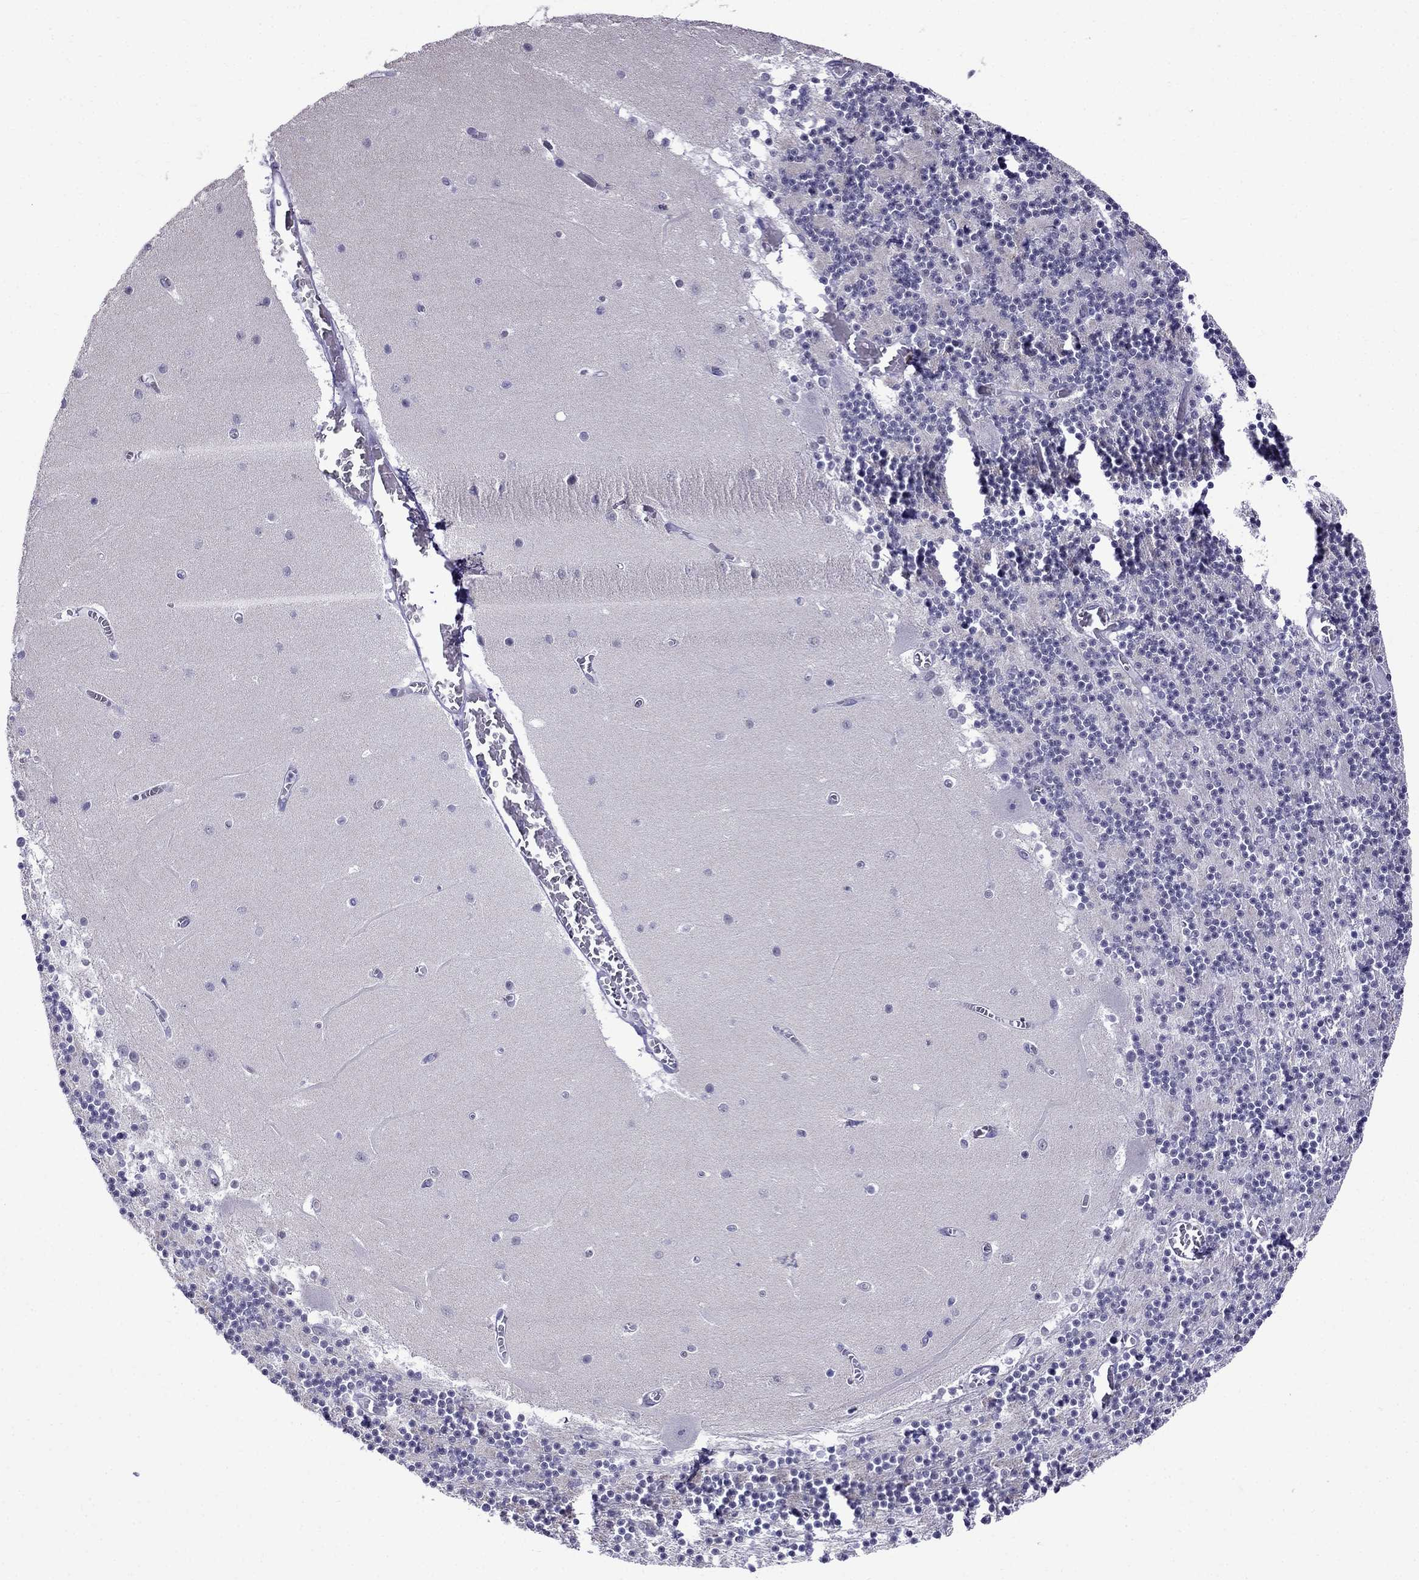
{"staining": {"intensity": "negative", "quantity": "none", "location": "none"}, "tissue": "cerebellum", "cell_type": "Cells in granular layer", "image_type": "normal", "snomed": [{"axis": "morphology", "description": "Normal tissue, NOS"}, {"axis": "topography", "description": "Cerebellum"}], "caption": "Cells in granular layer show no significant staining in normal cerebellum. (DAB IHC with hematoxylin counter stain).", "gene": "MGP", "patient": {"sex": "female", "age": 28}}